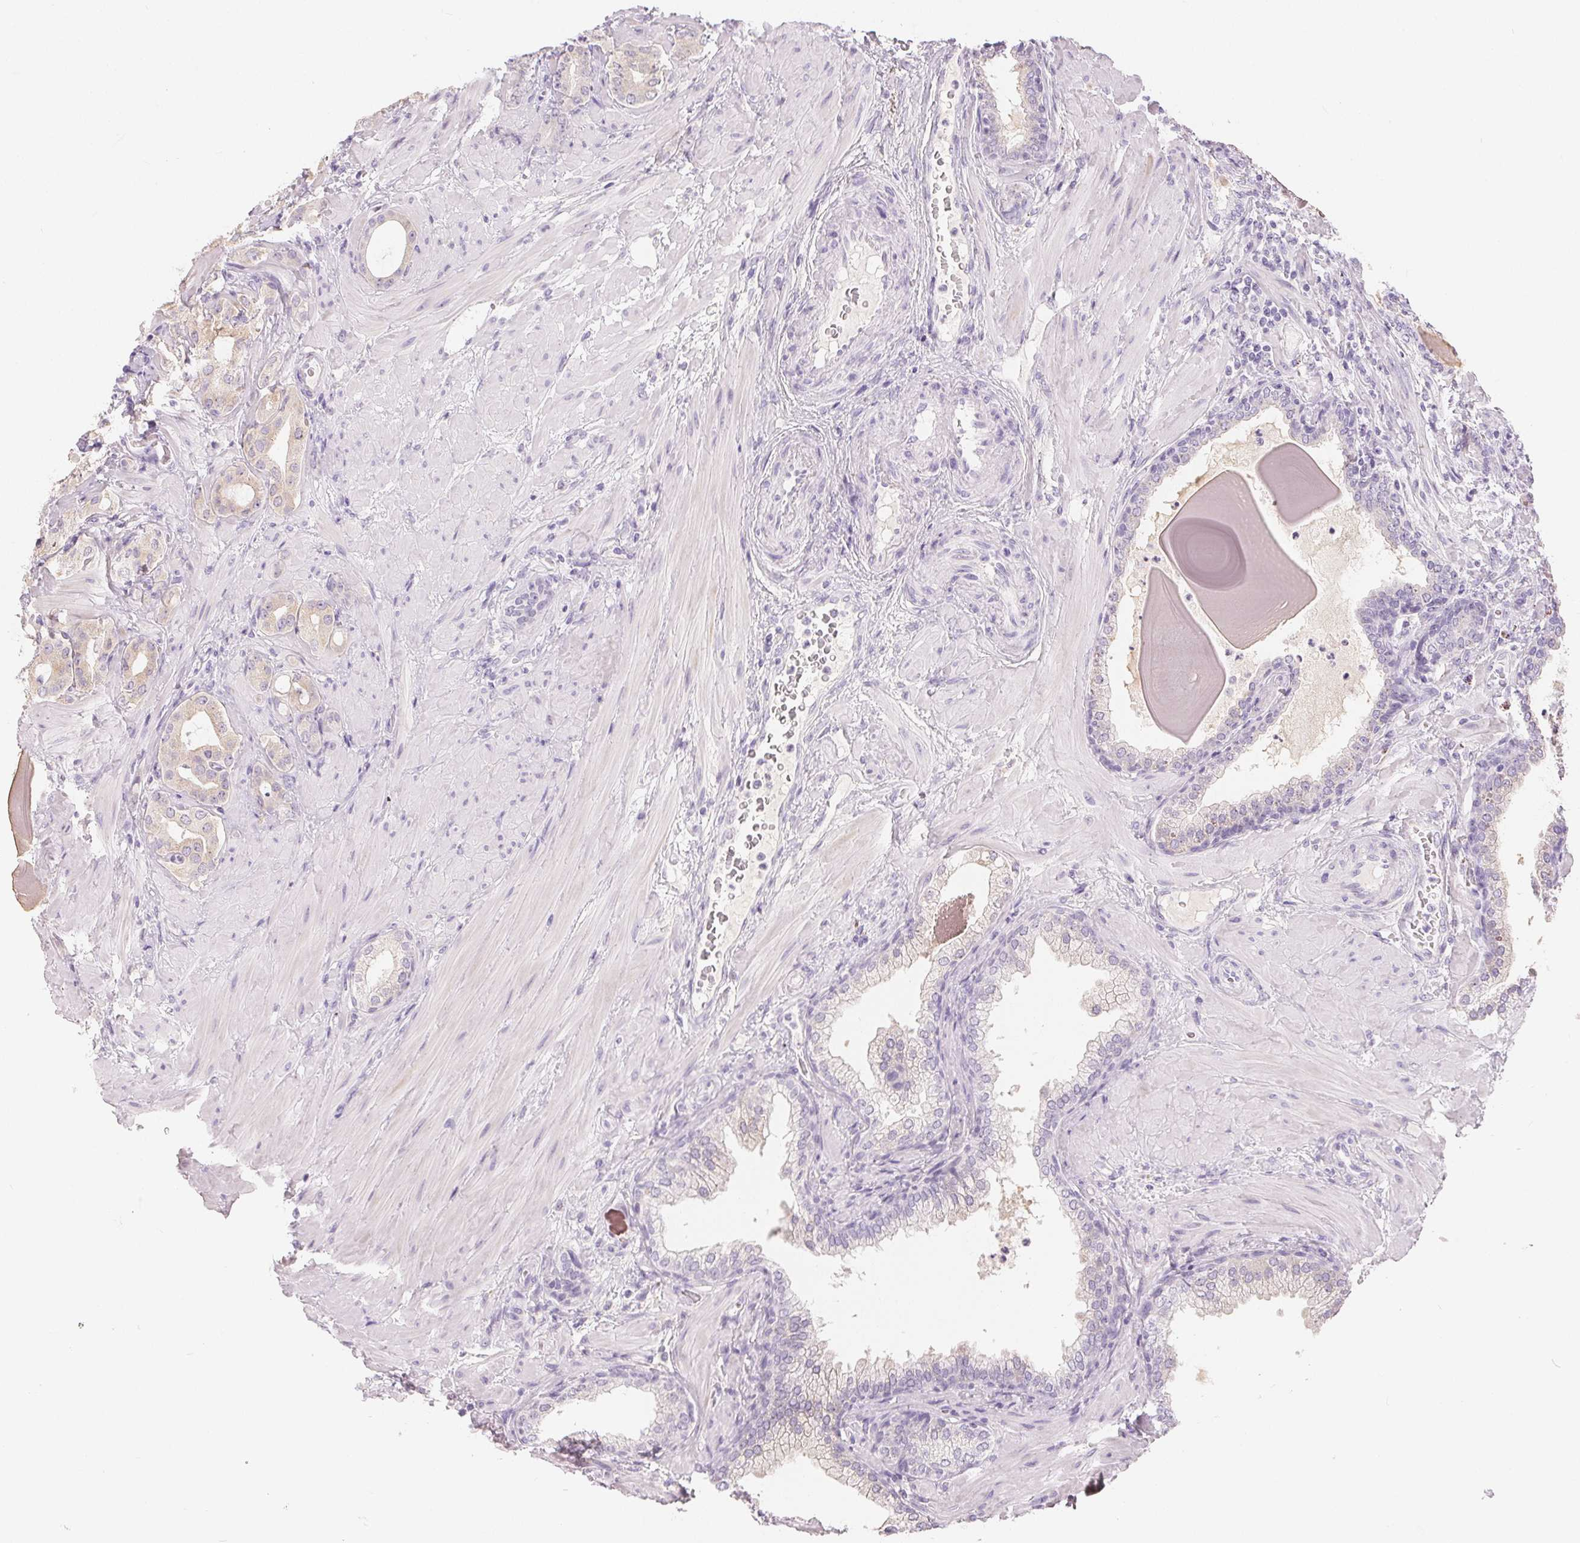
{"staining": {"intensity": "weak", "quantity": ">75%", "location": "cytoplasmic/membranous"}, "tissue": "prostate cancer", "cell_type": "Tumor cells", "image_type": "cancer", "snomed": [{"axis": "morphology", "description": "Adenocarcinoma, Low grade"}, {"axis": "topography", "description": "Prostate"}], "caption": "The micrograph exhibits staining of prostate cancer (low-grade adenocarcinoma), revealing weak cytoplasmic/membranous protein staining (brown color) within tumor cells. Nuclei are stained in blue.", "gene": "MIOX", "patient": {"sex": "male", "age": 57}}